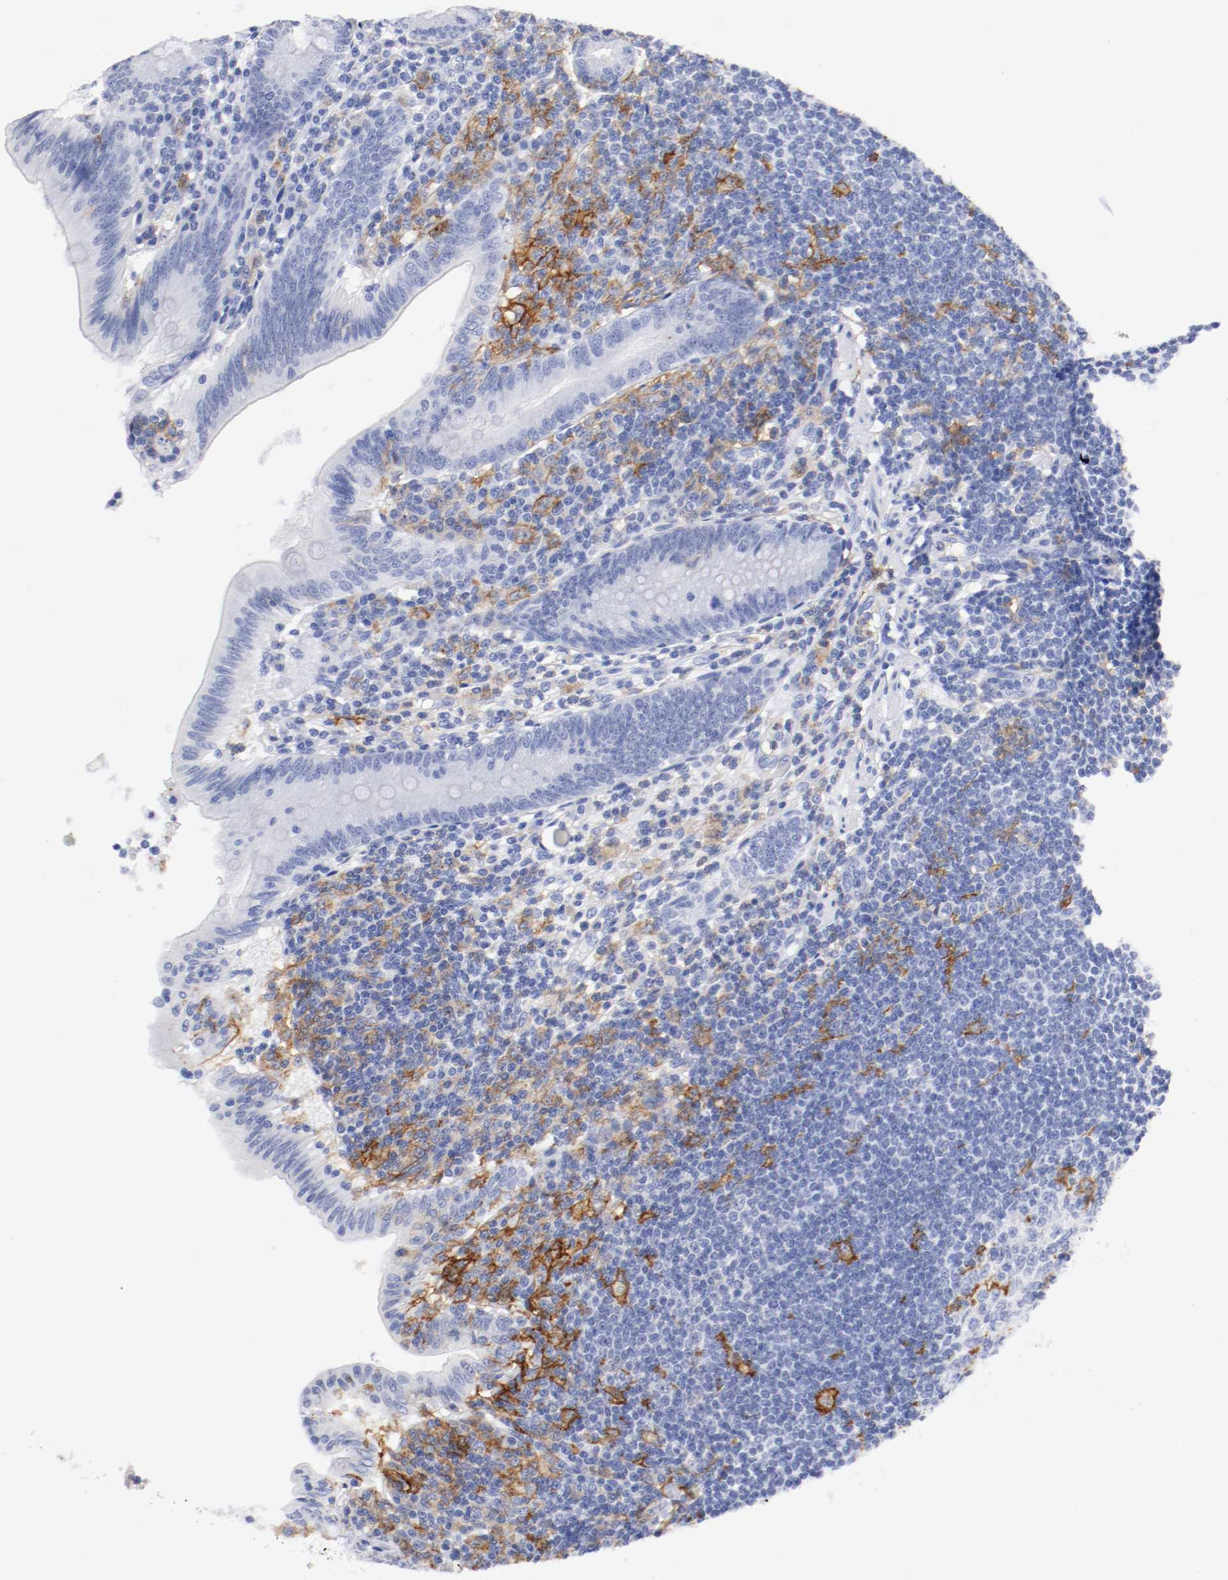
{"staining": {"intensity": "negative", "quantity": "none", "location": "none"}, "tissue": "appendix", "cell_type": "Glandular cells", "image_type": "normal", "snomed": [{"axis": "morphology", "description": "Normal tissue, NOS"}, {"axis": "morphology", "description": "Inflammation, NOS"}, {"axis": "topography", "description": "Appendix"}], "caption": "A photomicrograph of appendix stained for a protein displays no brown staining in glandular cells.", "gene": "ITGAX", "patient": {"sex": "male", "age": 46}}